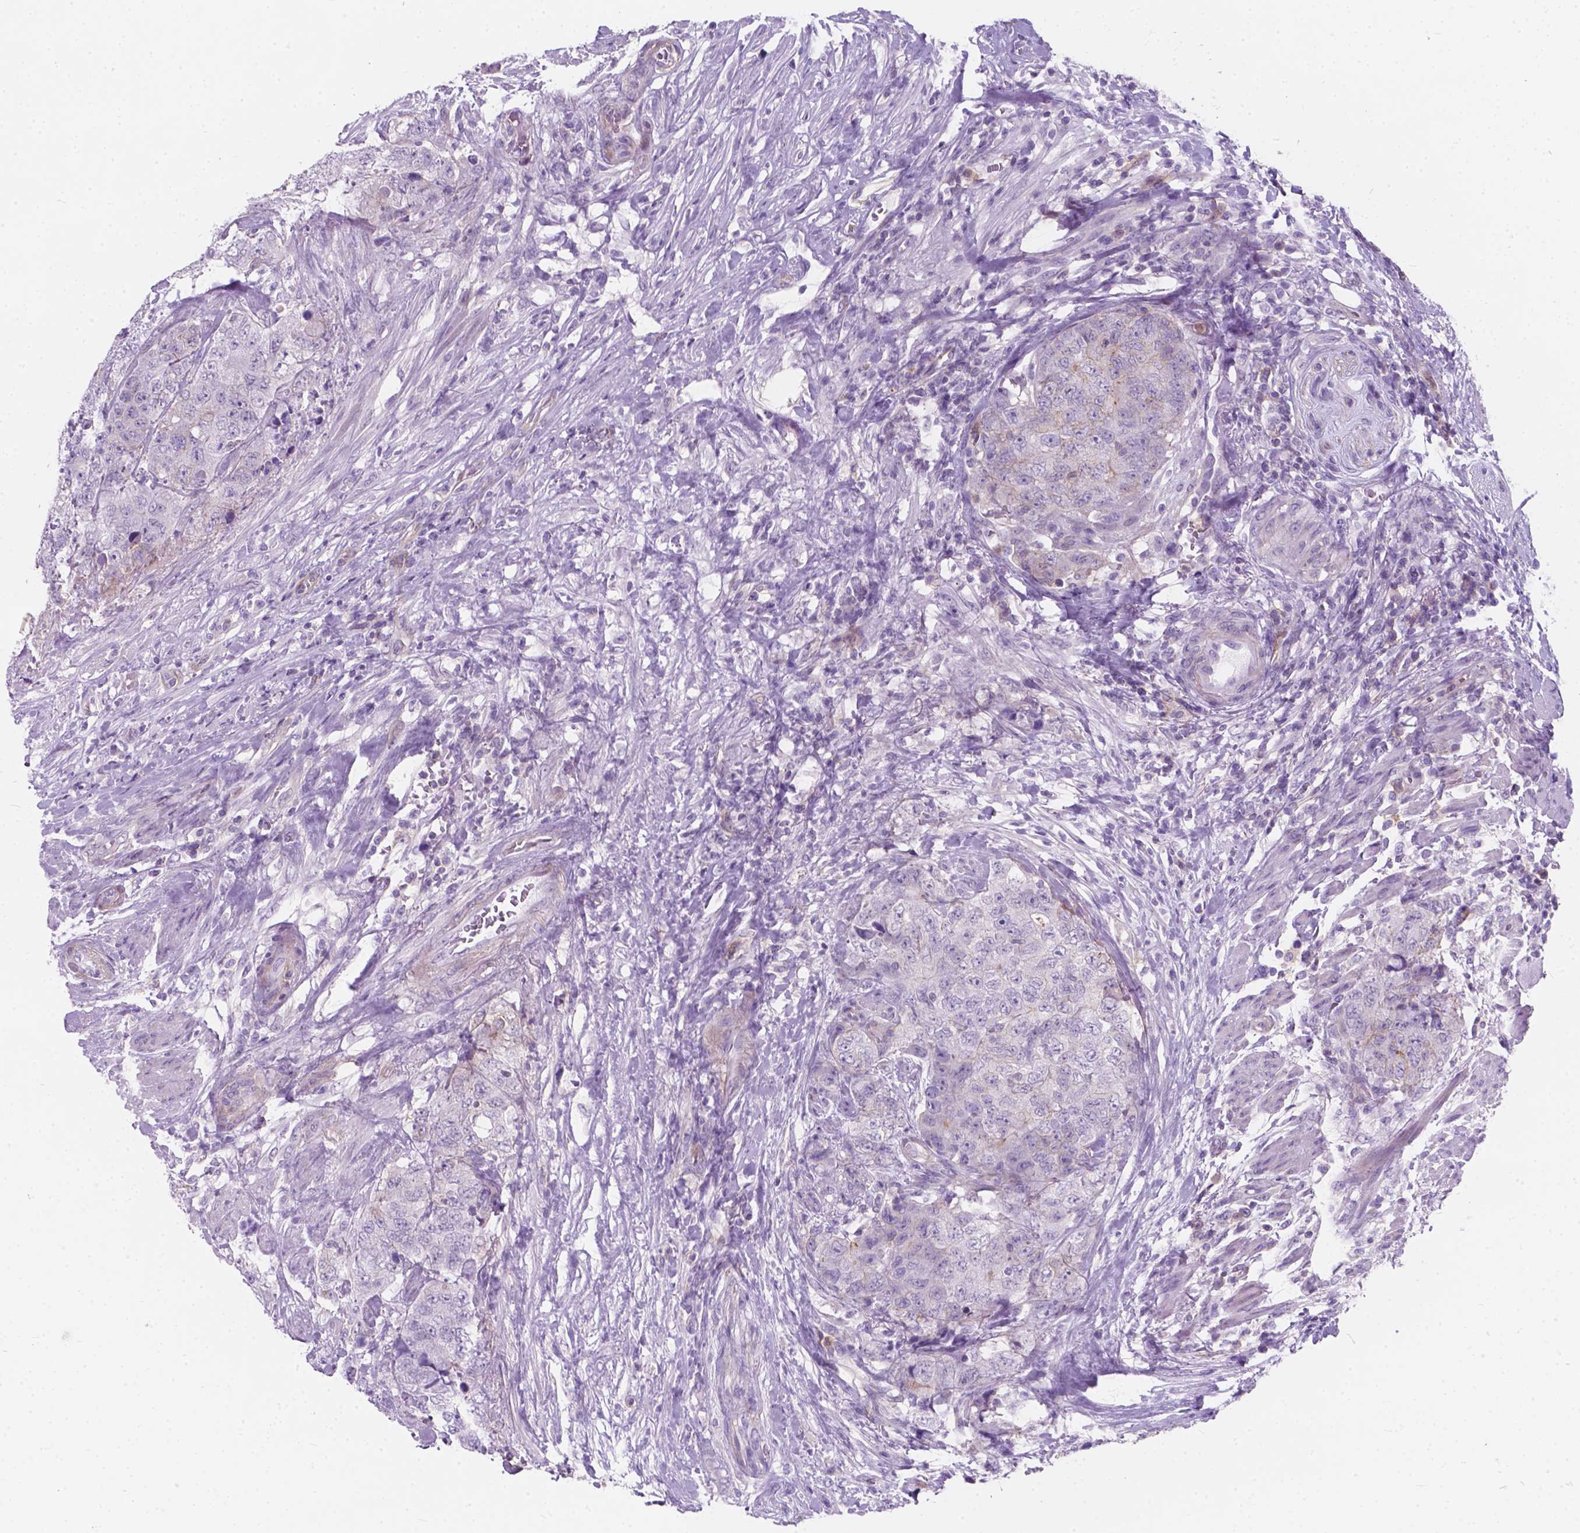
{"staining": {"intensity": "negative", "quantity": "none", "location": "none"}, "tissue": "urothelial cancer", "cell_type": "Tumor cells", "image_type": "cancer", "snomed": [{"axis": "morphology", "description": "Urothelial carcinoma, High grade"}, {"axis": "topography", "description": "Urinary bladder"}], "caption": "The immunohistochemistry micrograph has no significant staining in tumor cells of urothelial cancer tissue.", "gene": "KIAA0040", "patient": {"sex": "female", "age": 78}}